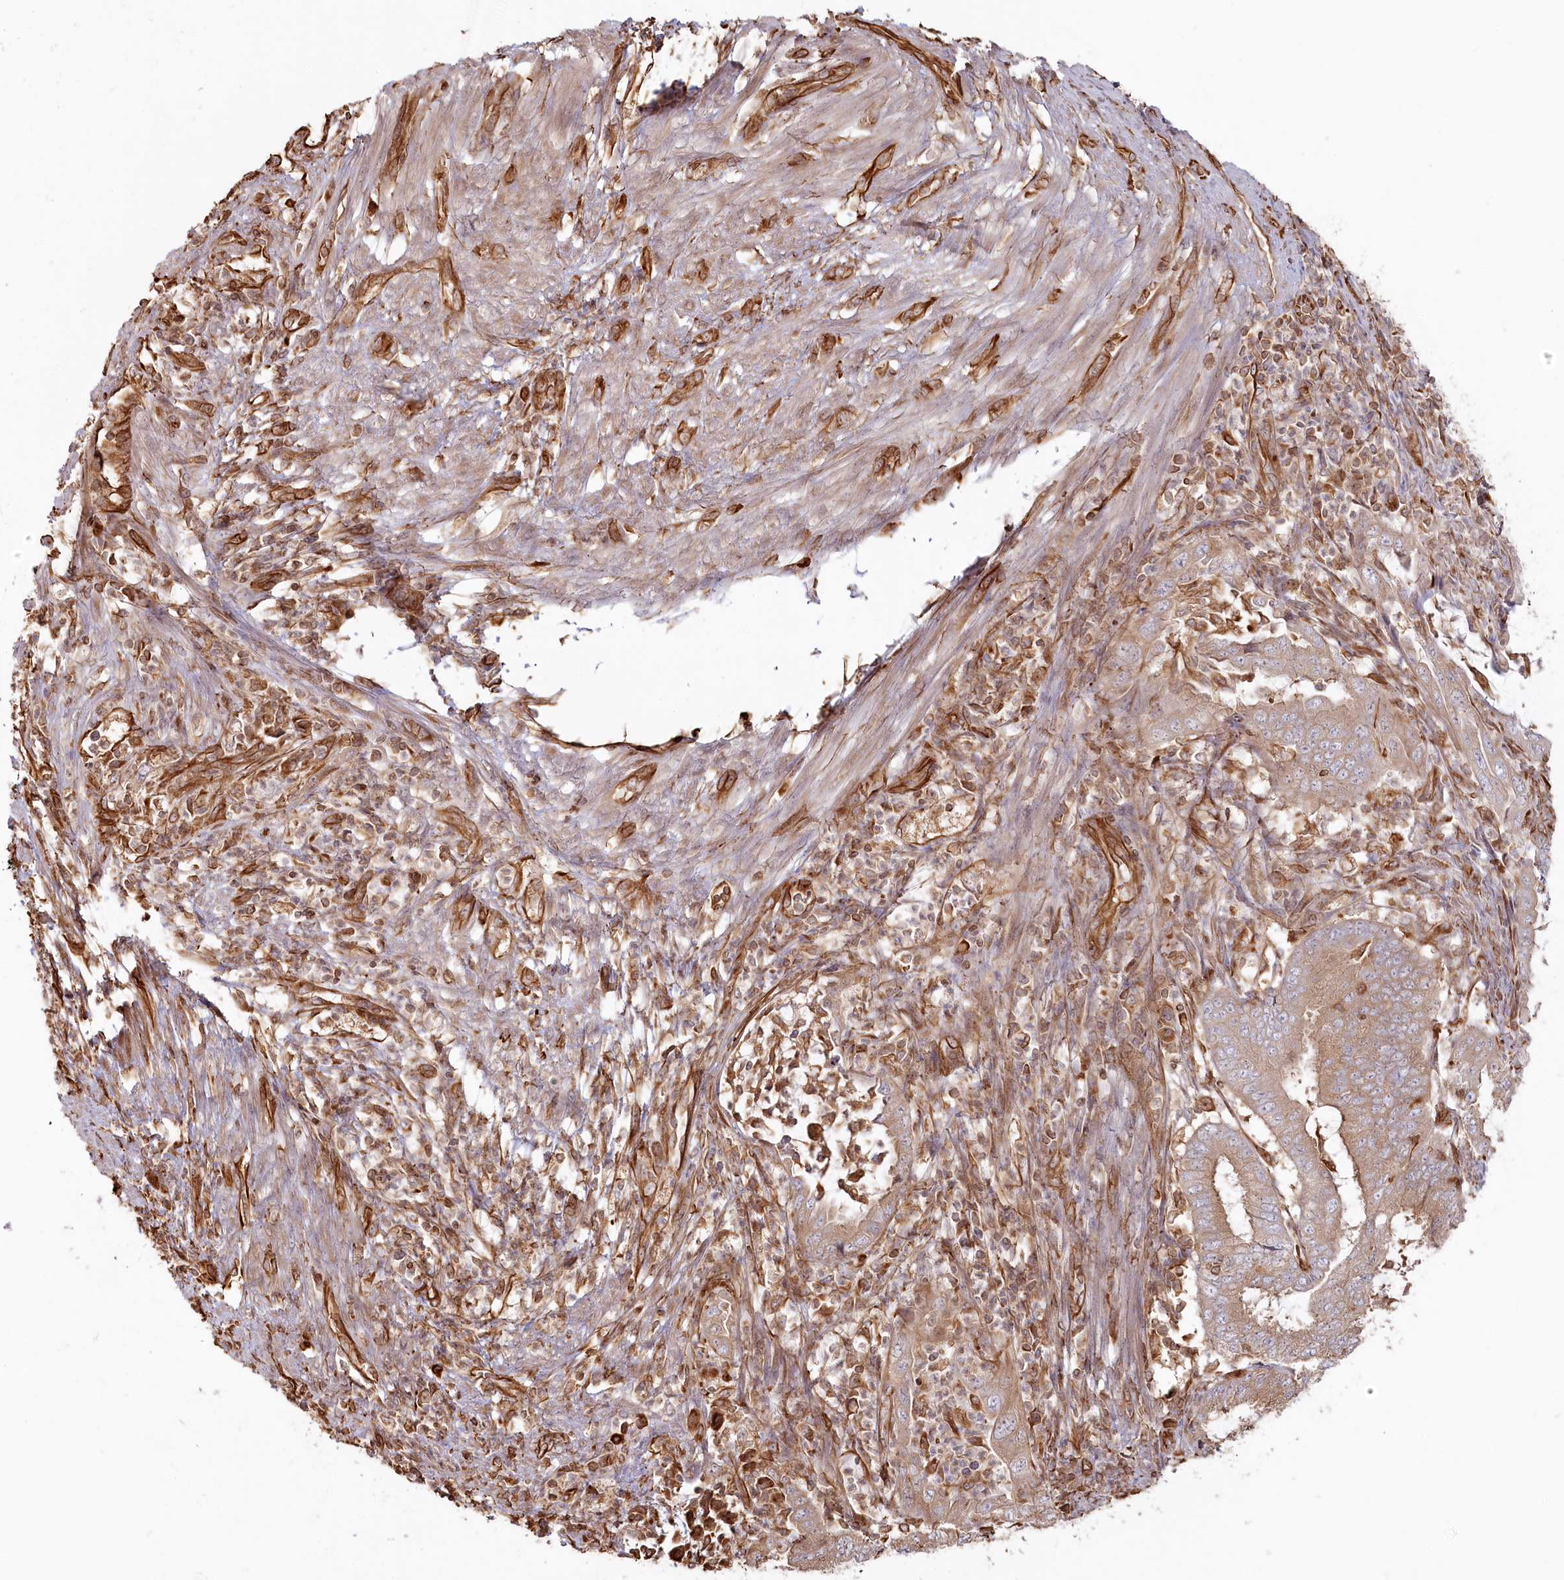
{"staining": {"intensity": "weak", "quantity": "25%-75%", "location": "cytoplasmic/membranous"}, "tissue": "endometrial cancer", "cell_type": "Tumor cells", "image_type": "cancer", "snomed": [{"axis": "morphology", "description": "Adenocarcinoma, NOS"}, {"axis": "topography", "description": "Endometrium"}], "caption": "A brown stain highlights weak cytoplasmic/membranous positivity of a protein in human endometrial cancer (adenocarcinoma) tumor cells.", "gene": "TTC1", "patient": {"sex": "female", "age": 51}}